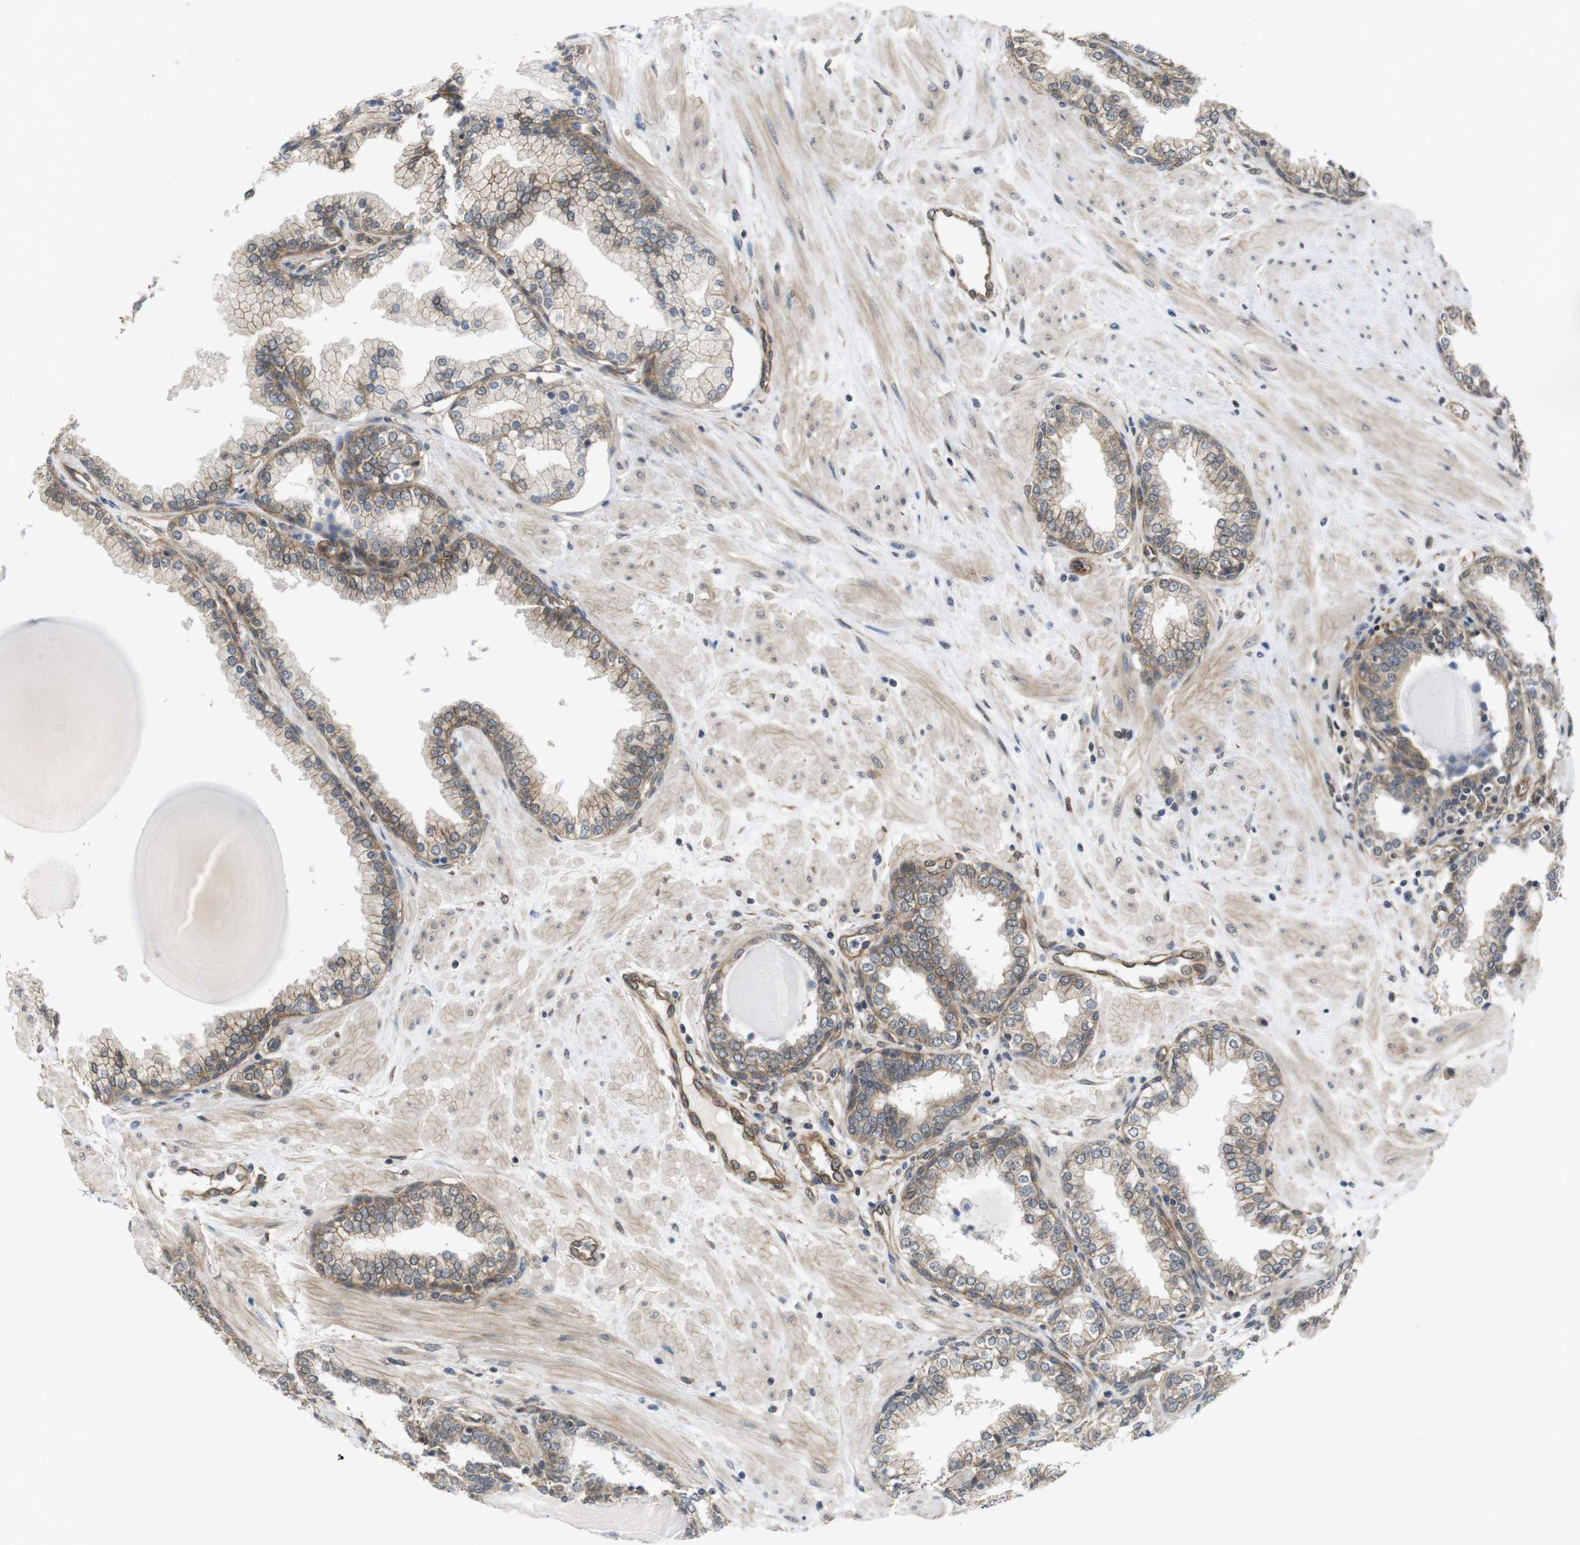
{"staining": {"intensity": "moderate", "quantity": ">75%", "location": "cytoplasmic/membranous"}, "tissue": "prostate", "cell_type": "Glandular cells", "image_type": "normal", "snomed": [{"axis": "morphology", "description": "Normal tissue, NOS"}, {"axis": "topography", "description": "Prostate"}], "caption": "Unremarkable prostate displays moderate cytoplasmic/membranous staining in approximately >75% of glandular cells.", "gene": "ZDHHC5", "patient": {"sex": "male", "age": 51}}